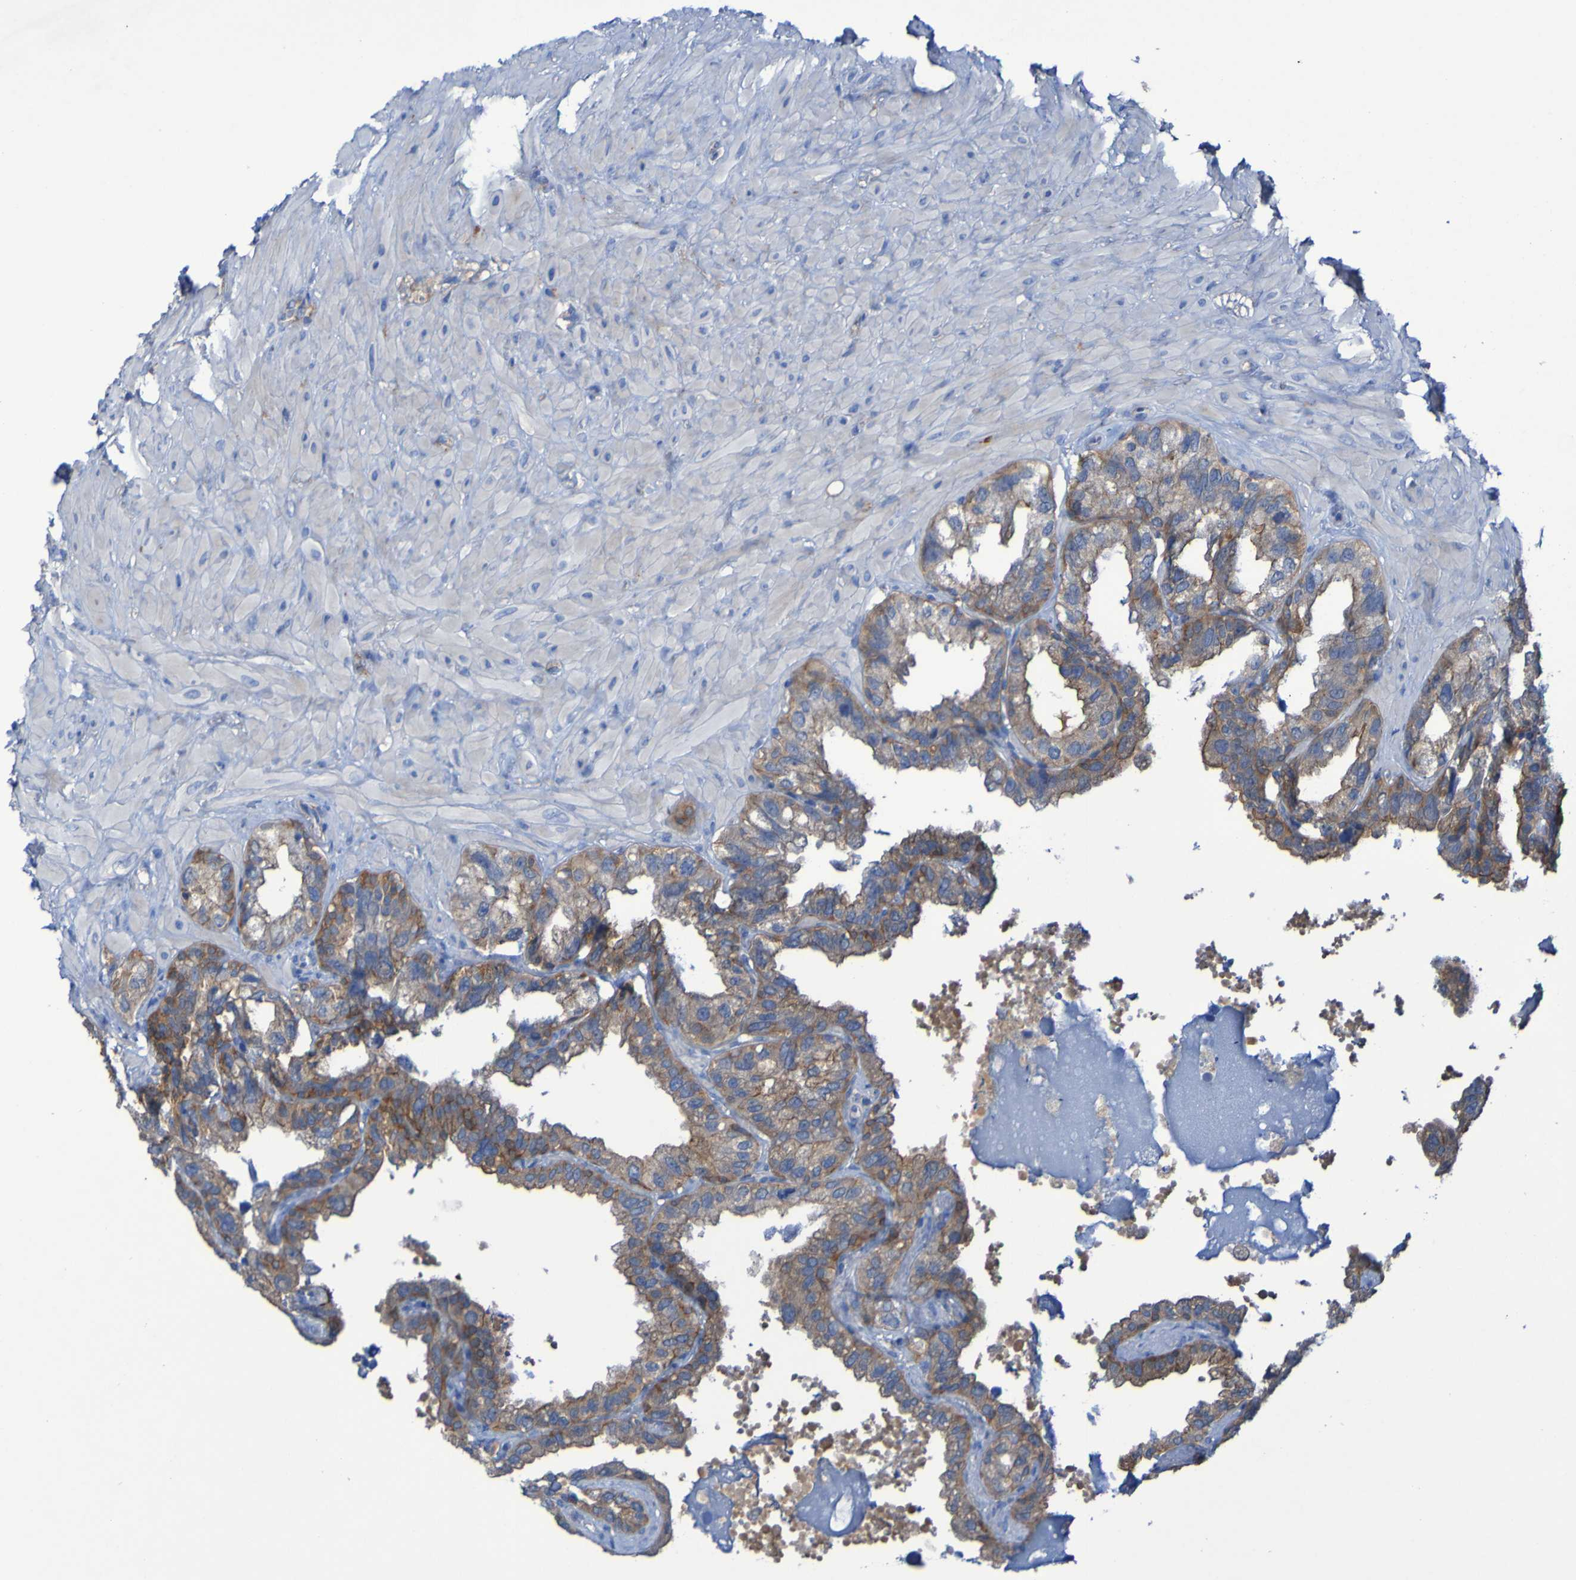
{"staining": {"intensity": "moderate", "quantity": ">75%", "location": "cytoplasmic/membranous"}, "tissue": "seminal vesicle", "cell_type": "Glandular cells", "image_type": "normal", "snomed": [{"axis": "morphology", "description": "Normal tissue, NOS"}, {"axis": "topography", "description": "Seminal veicle"}], "caption": "Glandular cells display medium levels of moderate cytoplasmic/membranous positivity in approximately >75% of cells in unremarkable human seminal vesicle.", "gene": "ARHGEF16", "patient": {"sex": "male", "age": 68}}